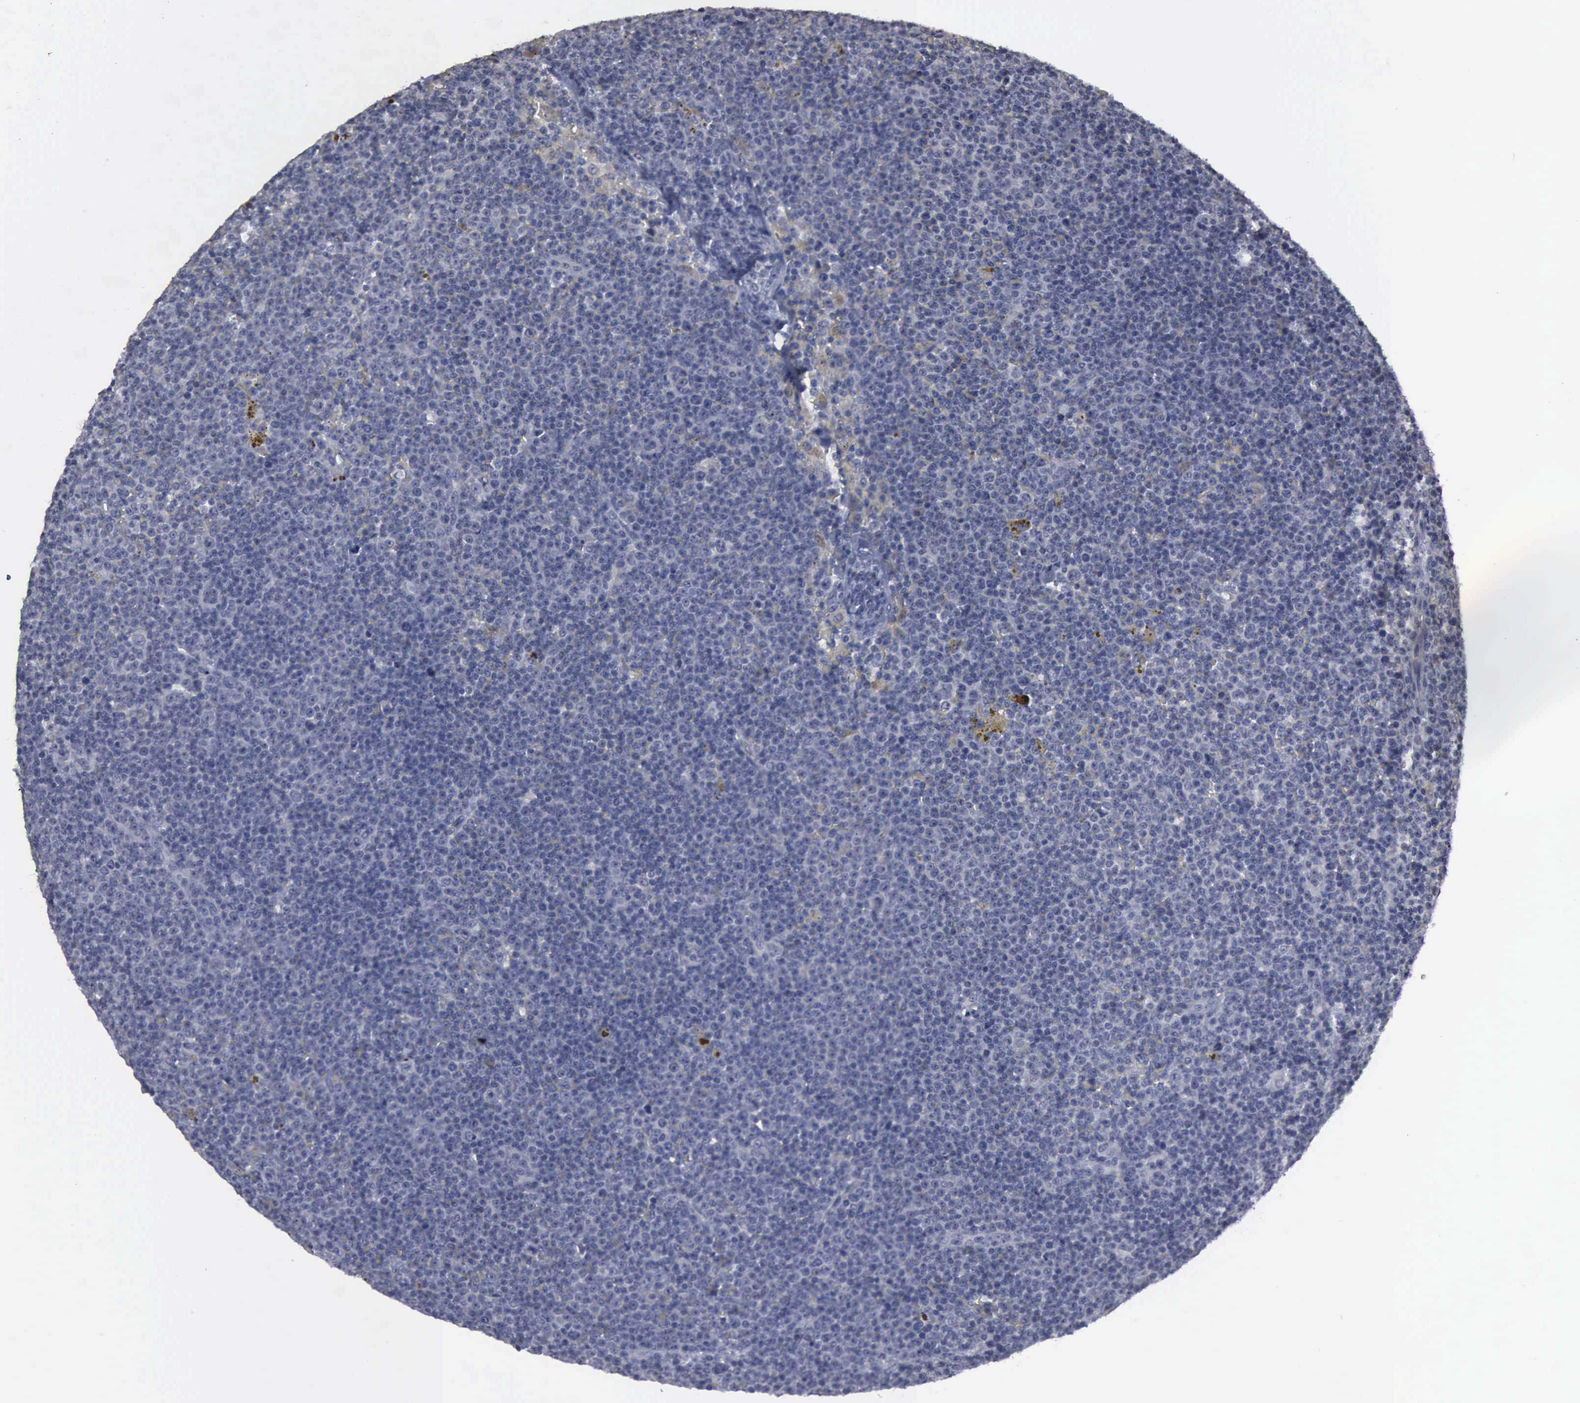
{"staining": {"intensity": "negative", "quantity": "none", "location": "none"}, "tissue": "lymphoma", "cell_type": "Tumor cells", "image_type": "cancer", "snomed": [{"axis": "morphology", "description": "Malignant lymphoma, non-Hodgkin's type, Low grade"}, {"axis": "topography", "description": "Lymph node"}], "caption": "The histopathology image exhibits no significant expression in tumor cells of malignant lymphoma, non-Hodgkin's type (low-grade). The staining was performed using DAB (3,3'-diaminobenzidine) to visualize the protein expression in brown, while the nuclei were stained in blue with hematoxylin (Magnification: 20x).", "gene": "MYO18B", "patient": {"sex": "male", "age": 50}}